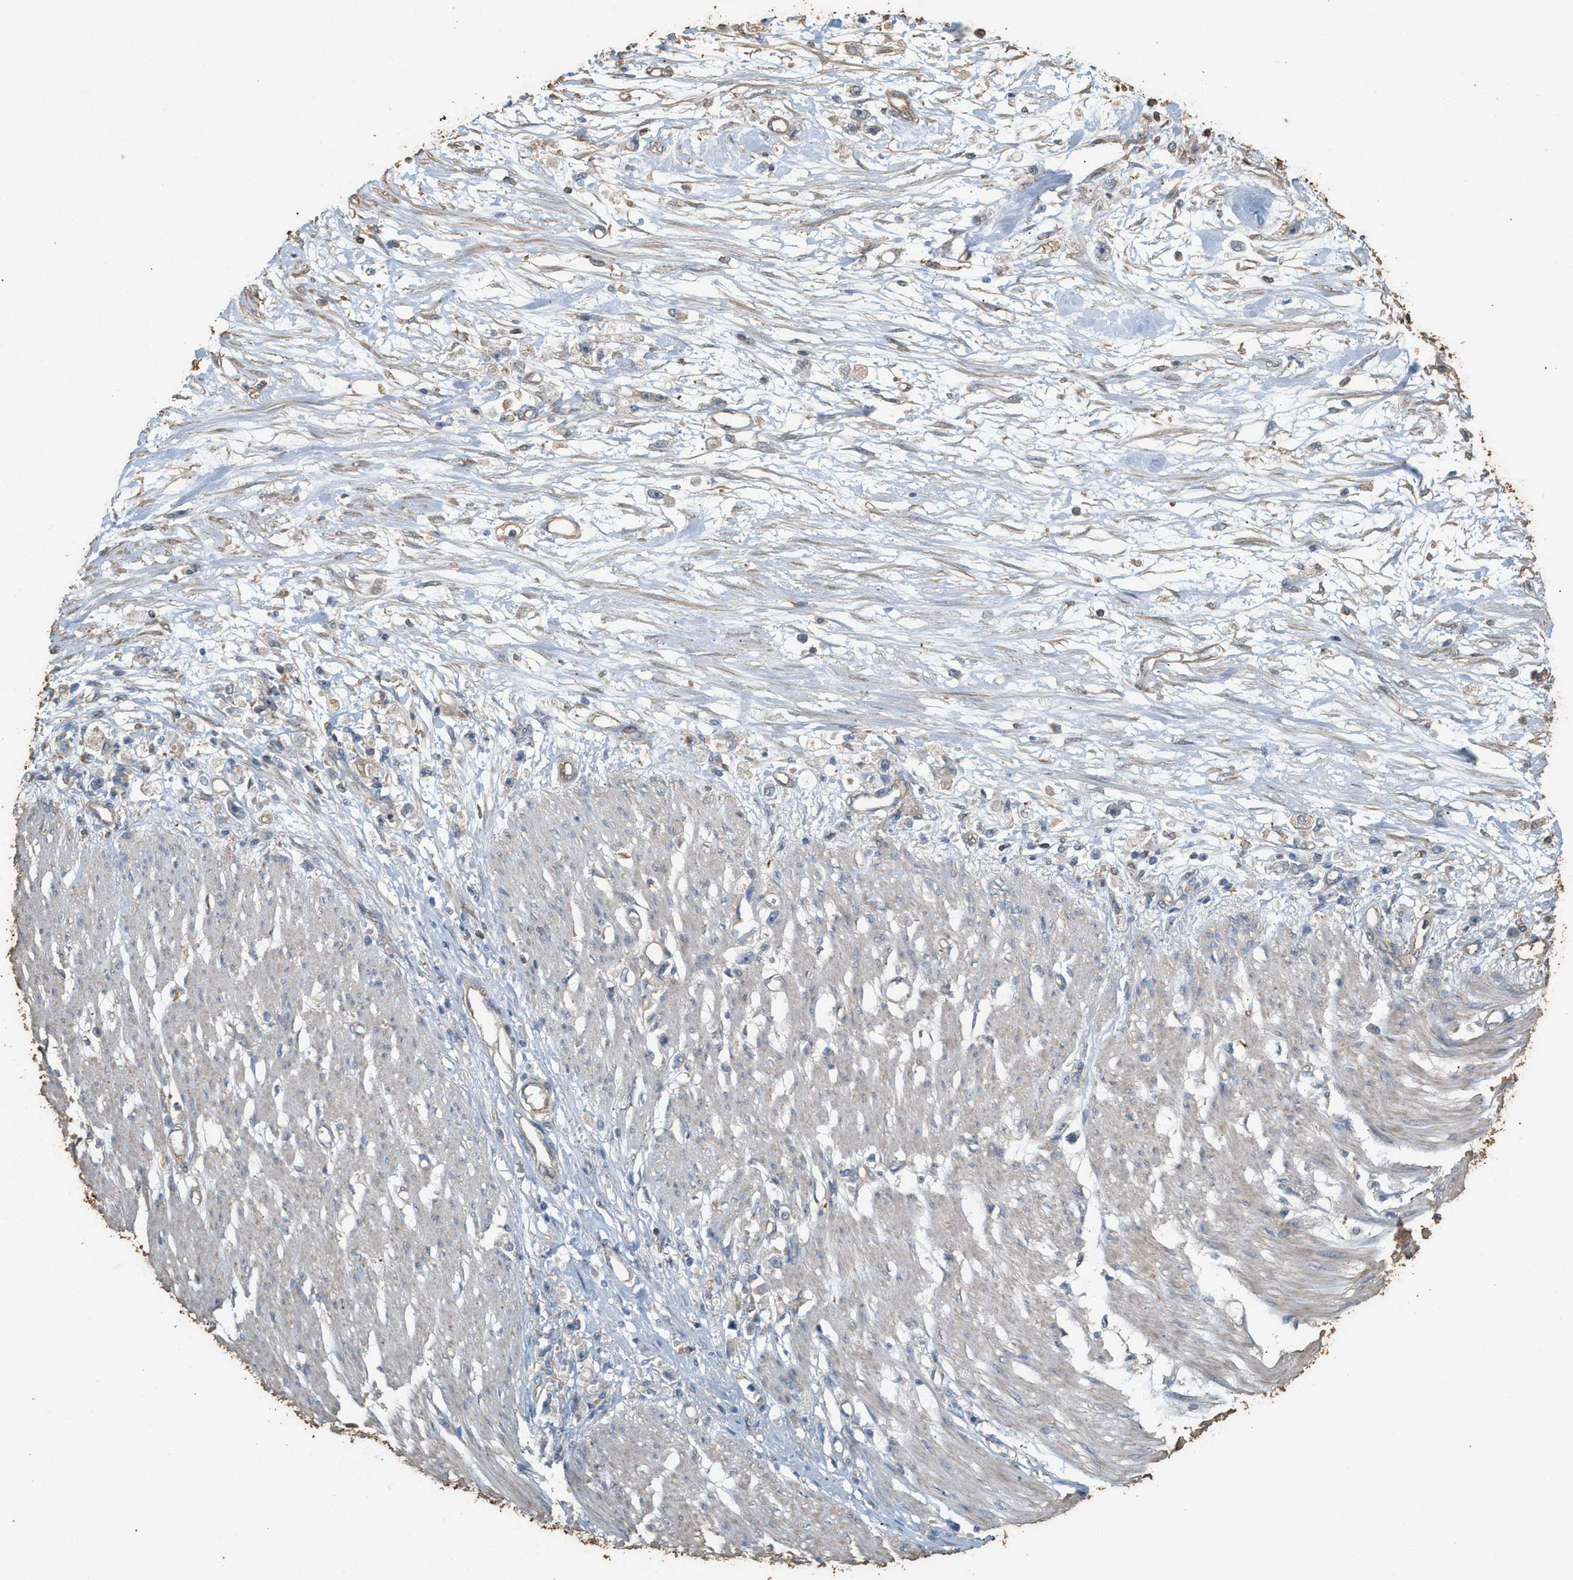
{"staining": {"intensity": "negative", "quantity": "none", "location": "none"}, "tissue": "stomach cancer", "cell_type": "Tumor cells", "image_type": "cancer", "snomed": [{"axis": "morphology", "description": "Adenocarcinoma, NOS"}, {"axis": "topography", "description": "Stomach"}], "caption": "Tumor cells are negative for protein expression in human adenocarcinoma (stomach).", "gene": "DCAF7", "patient": {"sex": "female", "age": 59}}